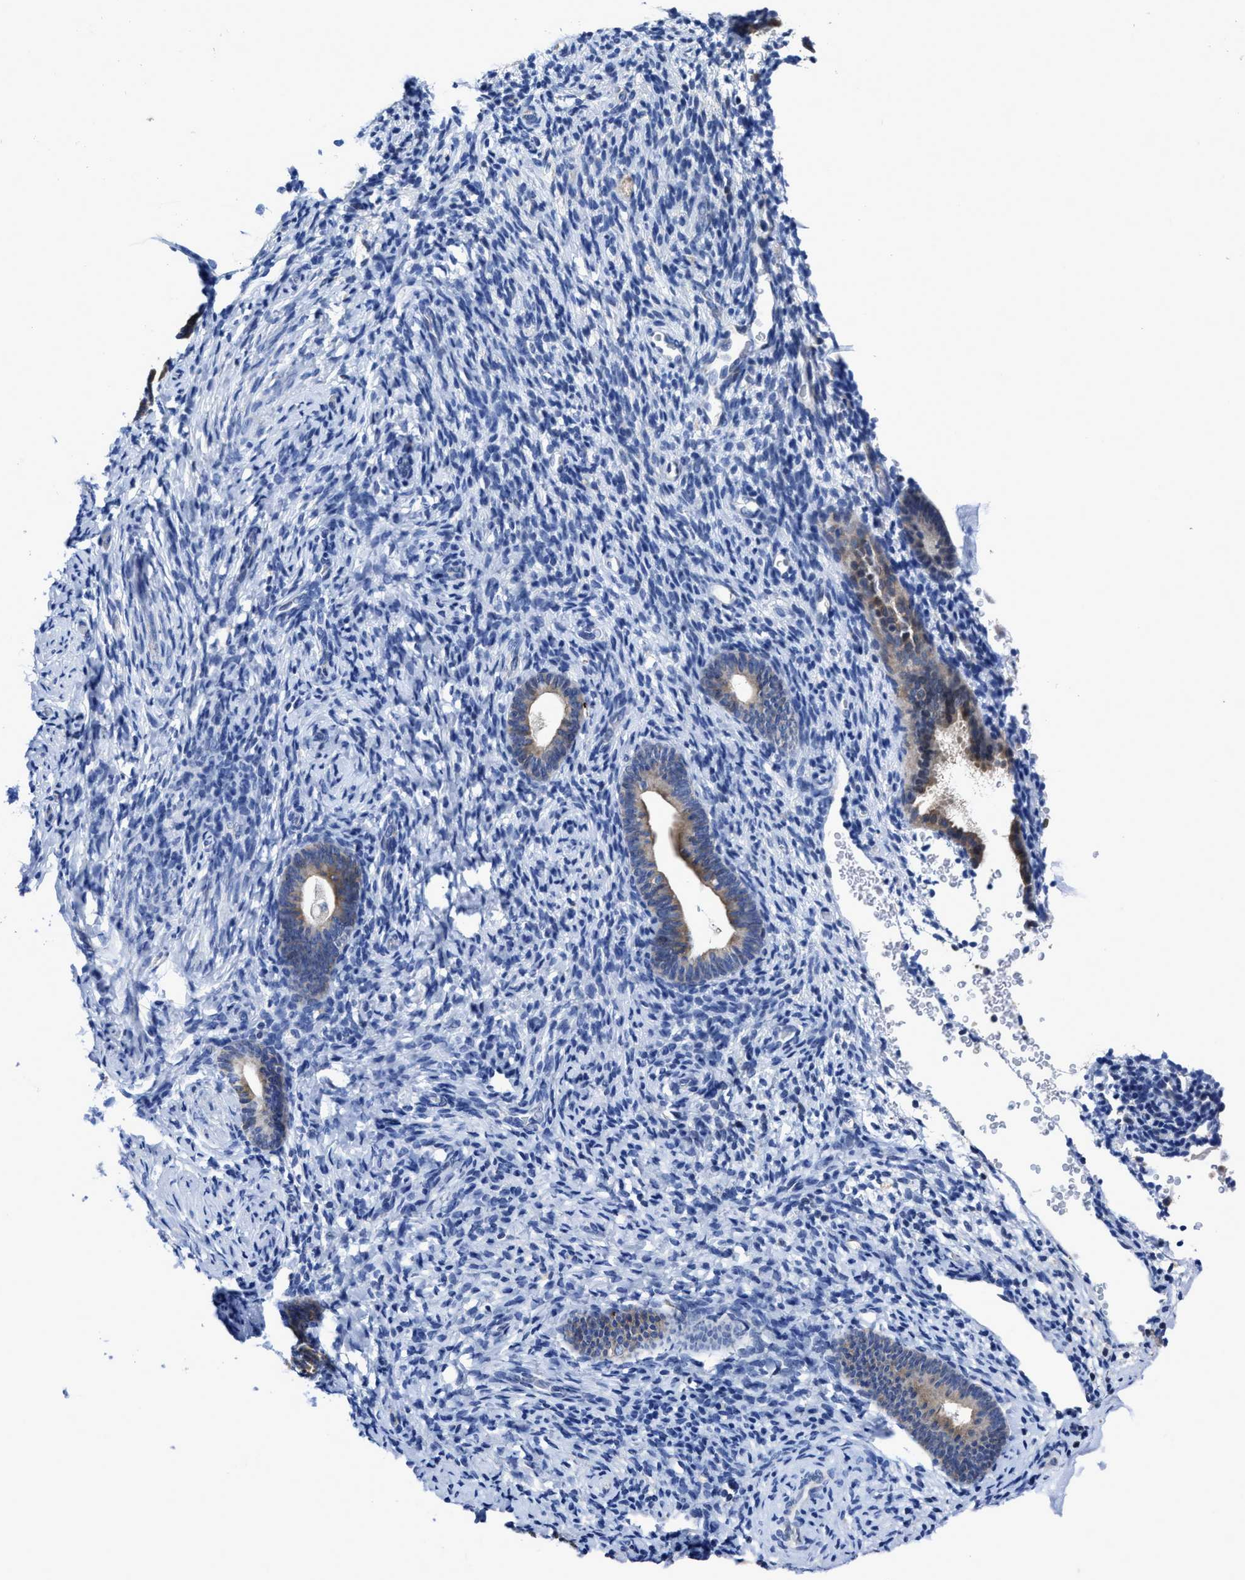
{"staining": {"intensity": "negative", "quantity": "none", "location": "none"}, "tissue": "endometrium", "cell_type": "Cells in endometrial stroma", "image_type": "normal", "snomed": [{"axis": "morphology", "description": "Normal tissue, NOS"}, {"axis": "topography", "description": "Endometrium"}], "caption": "Human endometrium stained for a protein using immunohistochemistry (IHC) exhibits no staining in cells in endometrial stroma.", "gene": "HOOK1", "patient": {"sex": "female", "age": 51}}